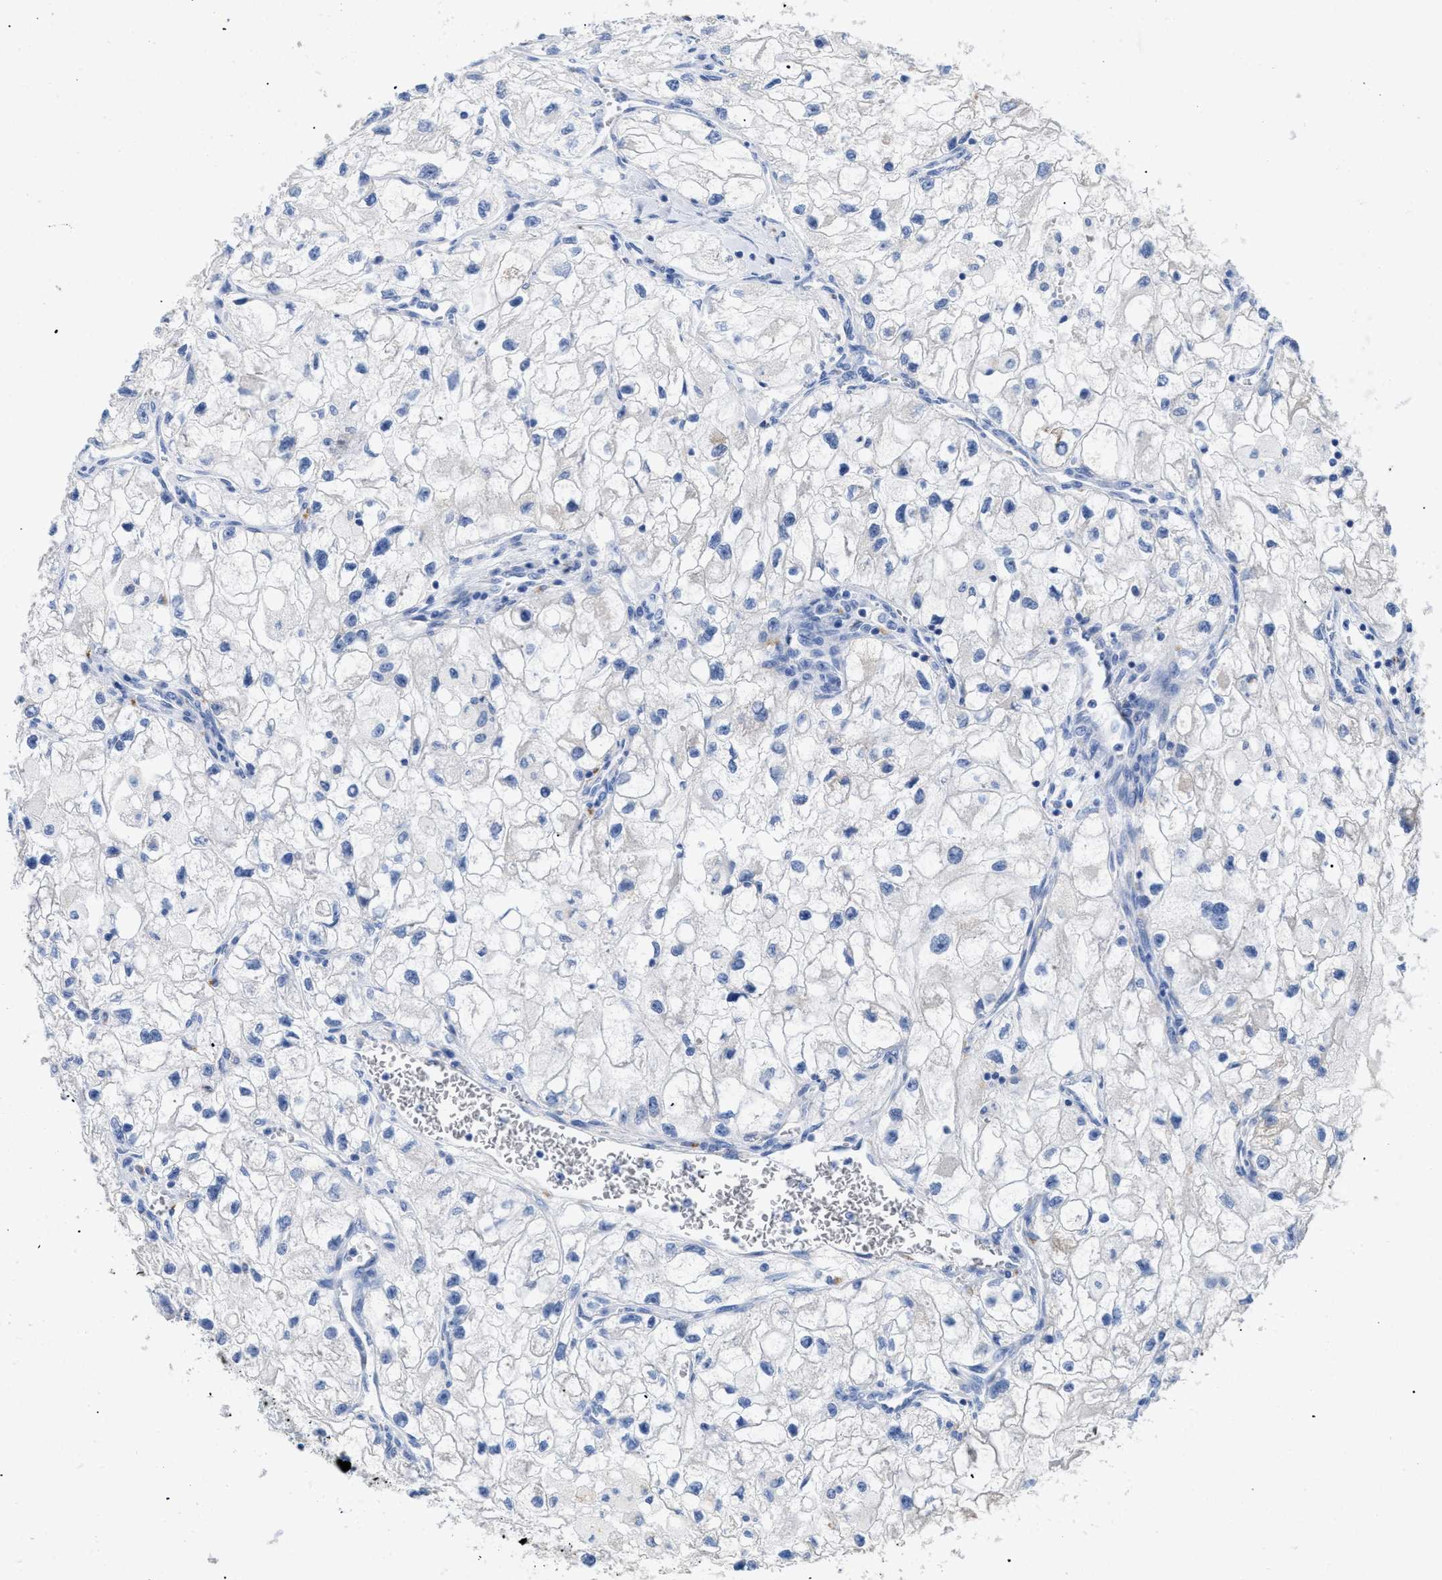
{"staining": {"intensity": "negative", "quantity": "none", "location": "none"}, "tissue": "renal cancer", "cell_type": "Tumor cells", "image_type": "cancer", "snomed": [{"axis": "morphology", "description": "Adenocarcinoma, NOS"}, {"axis": "topography", "description": "Kidney"}], "caption": "IHC histopathology image of neoplastic tissue: renal cancer stained with DAB (3,3'-diaminobenzidine) demonstrates no significant protein staining in tumor cells.", "gene": "APOBEC2", "patient": {"sex": "female", "age": 70}}